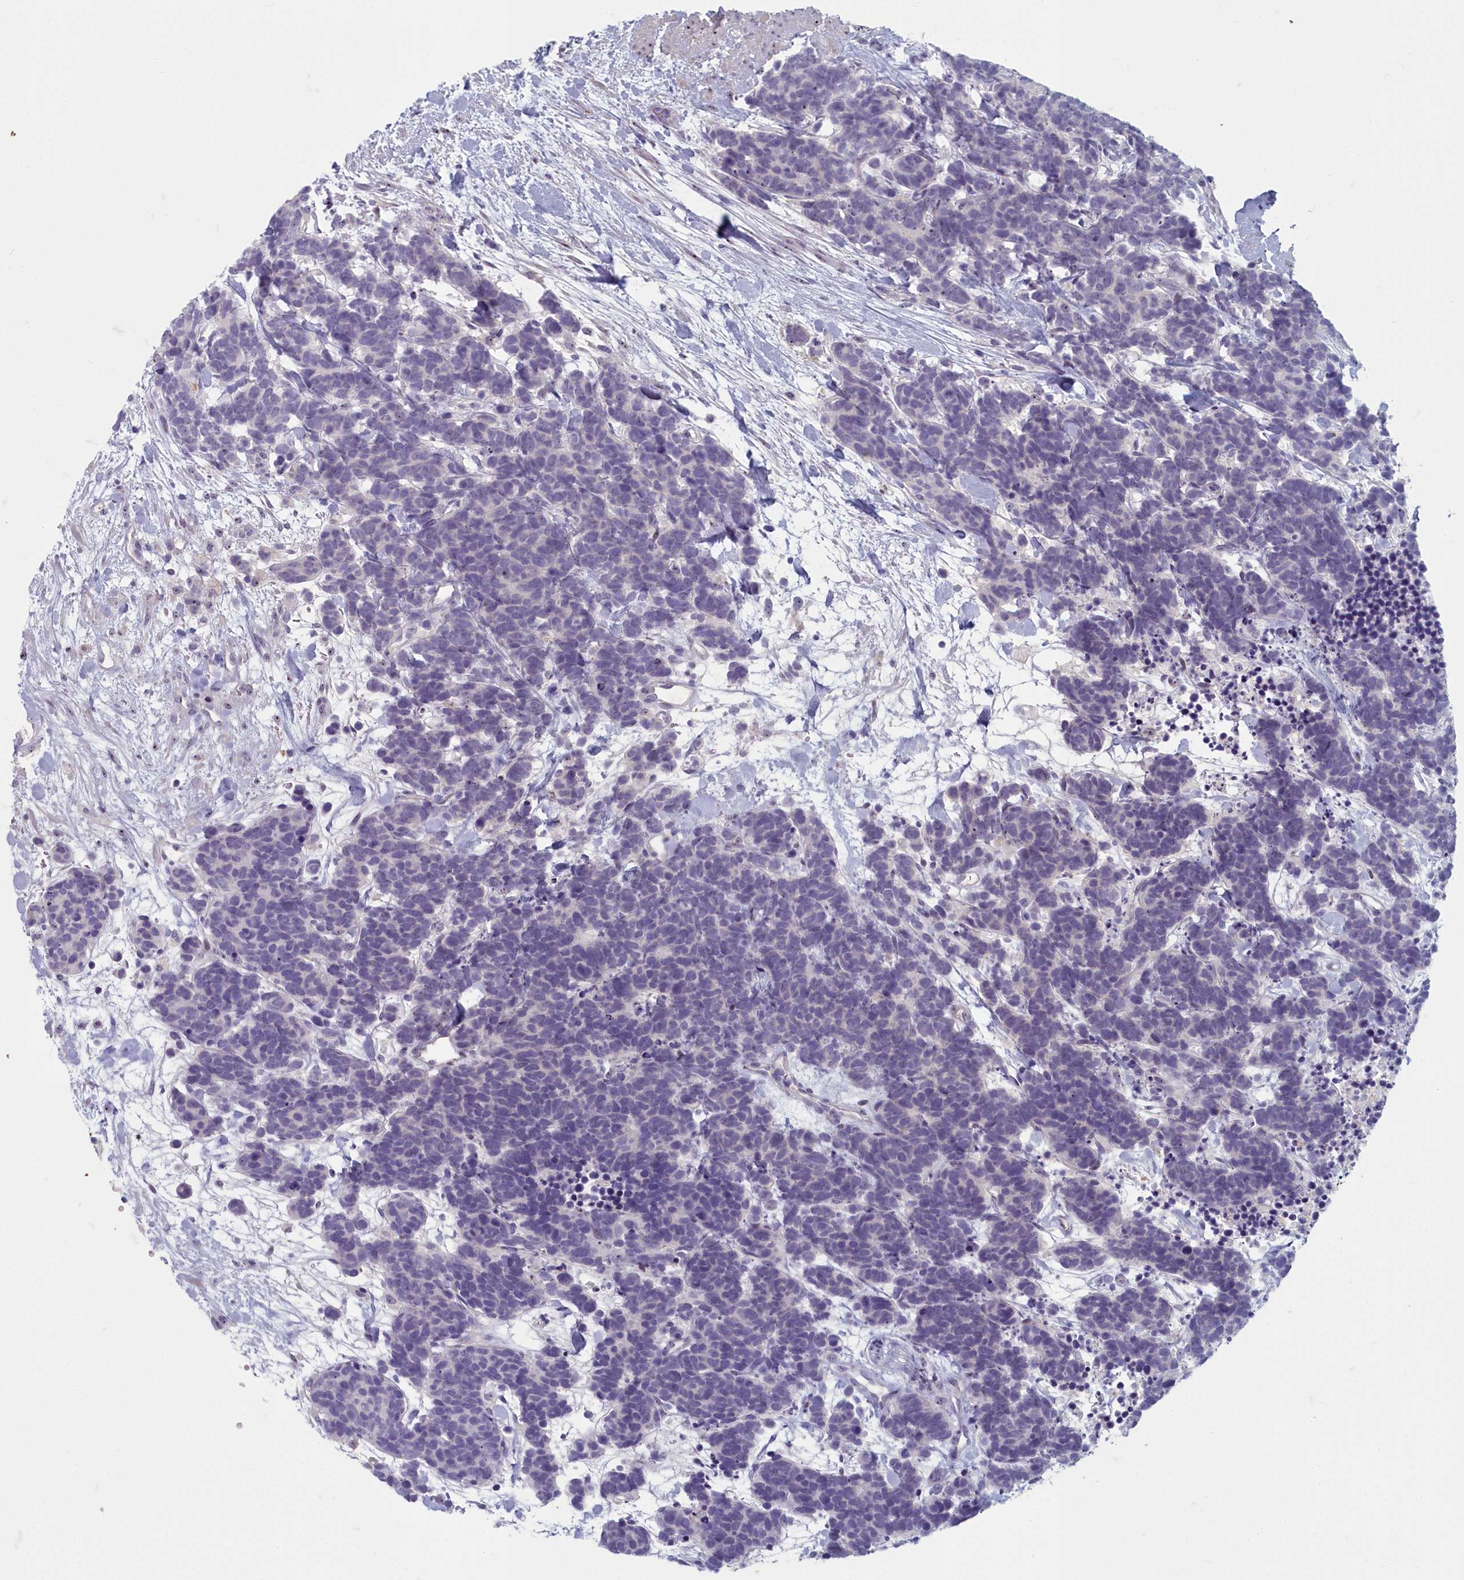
{"staining": {"intensity": "negative", "quantity": "none", "location": "none"}, "tissue": "carcinoid", "cell_type": "Tumor cells", "image_type": "cancer", "snomed": [{"axis": "morphology", "description": "Carcinoma, NOS"}, {"axis": "morphology", "description": "Carcinoid, malignant, NOS"}, {"axis": "topography", "description": "Prostate"}], "caption": "This is an immunohistochemistry micrograph of malignant carcinoid. There is no positivity in tumor cells.", "gene": "INSYN2A", "patient": {"sex": "male", "age": 57}}